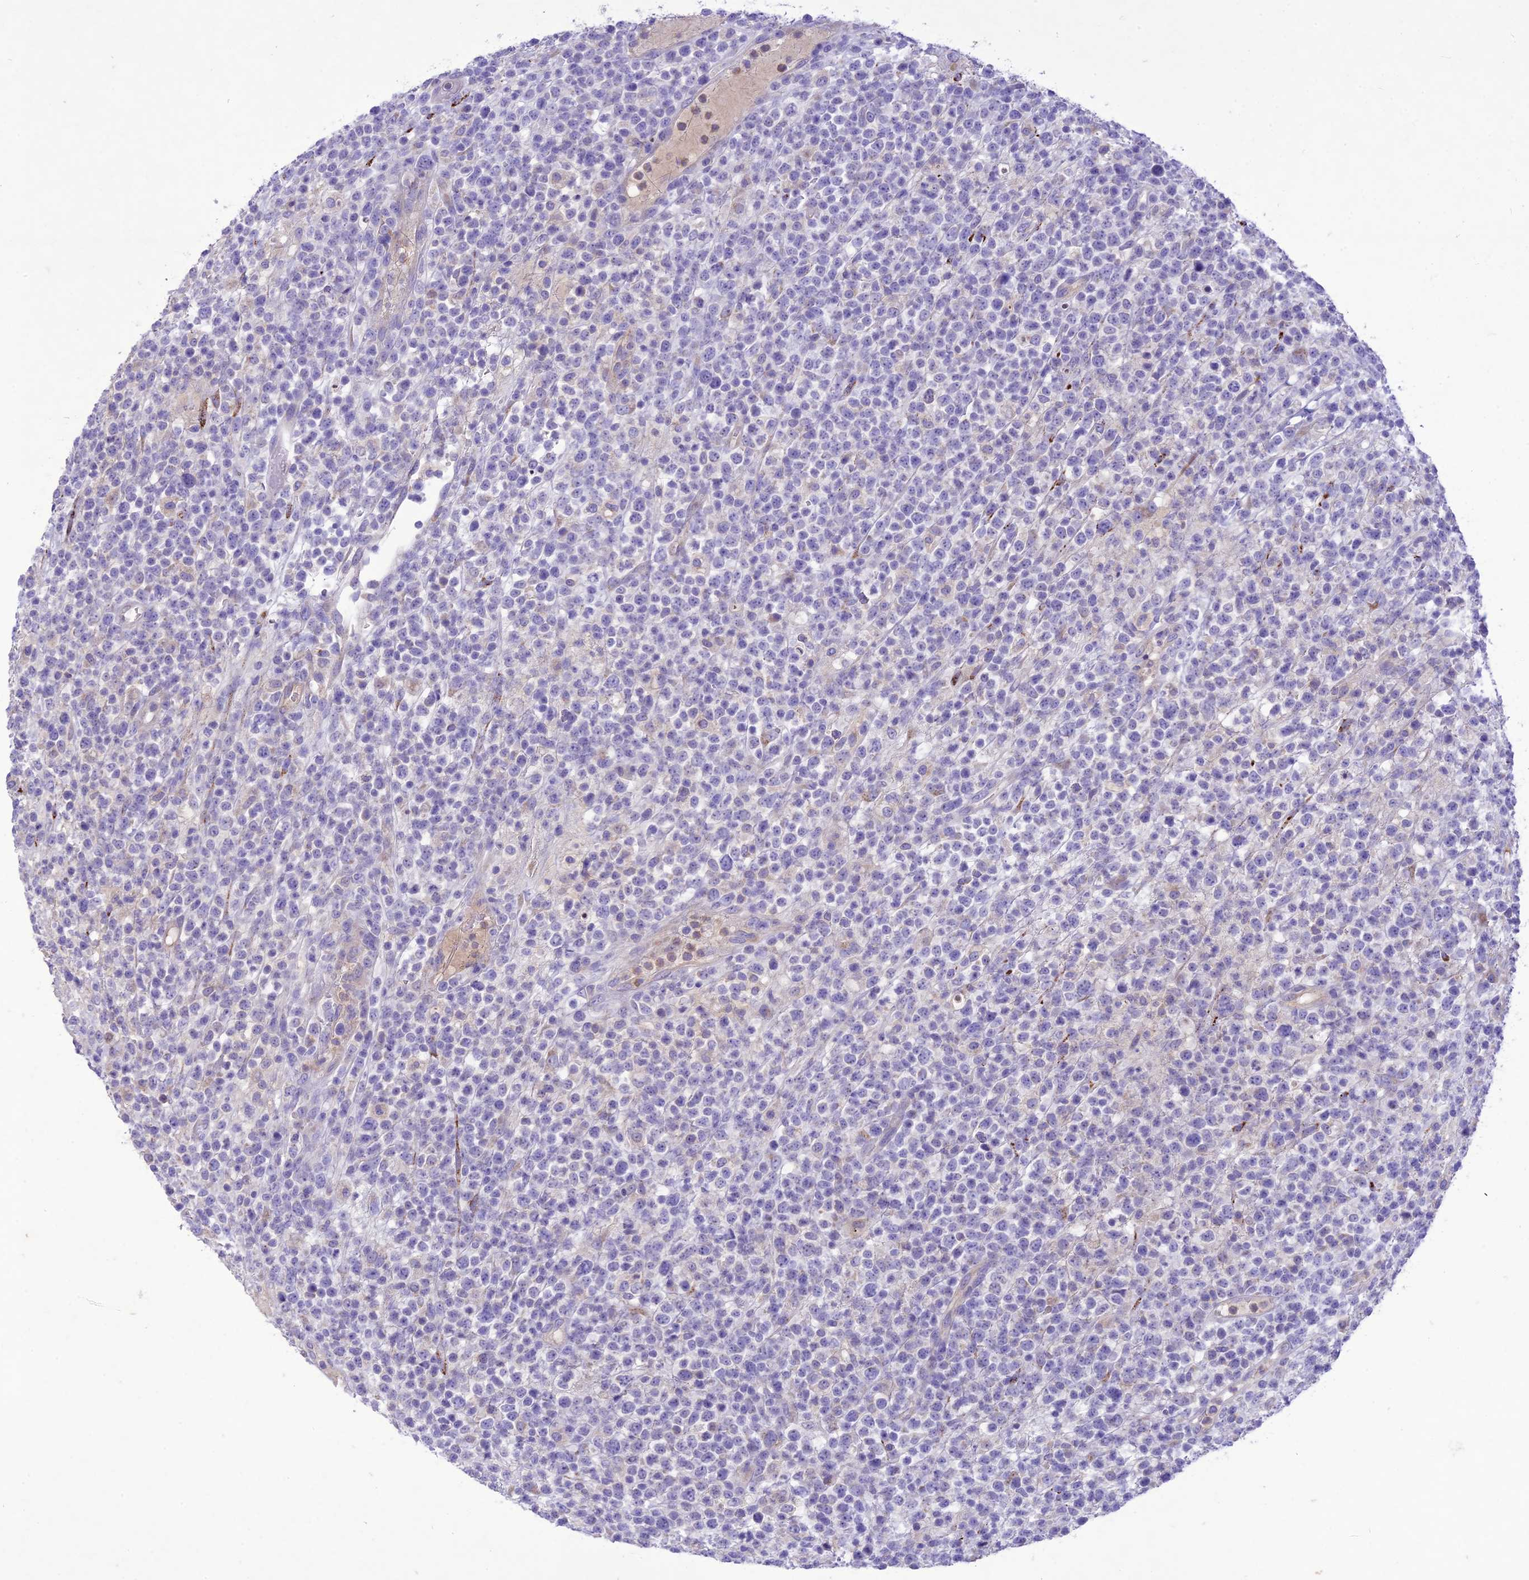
{"staining": {"intensity": "negative", "quantity": "none", "location": "none"}, "tissue": "lymphoma", "cell_type": "Tumor cells", "image_type": "cancer", "snomed": [{"axis": "morphology", "description": "Malignant lymphoma, non-Hodgkin's type, High grade"}, {"axis": "topography", "description": "Colon"}], "caption": "There is no significant expression in tumor cells of high-grade malignant lymphoma, non-Hodgkin's type.", "gene": "SLC13A5", "patient": {"sex": "female", "age": 53}}